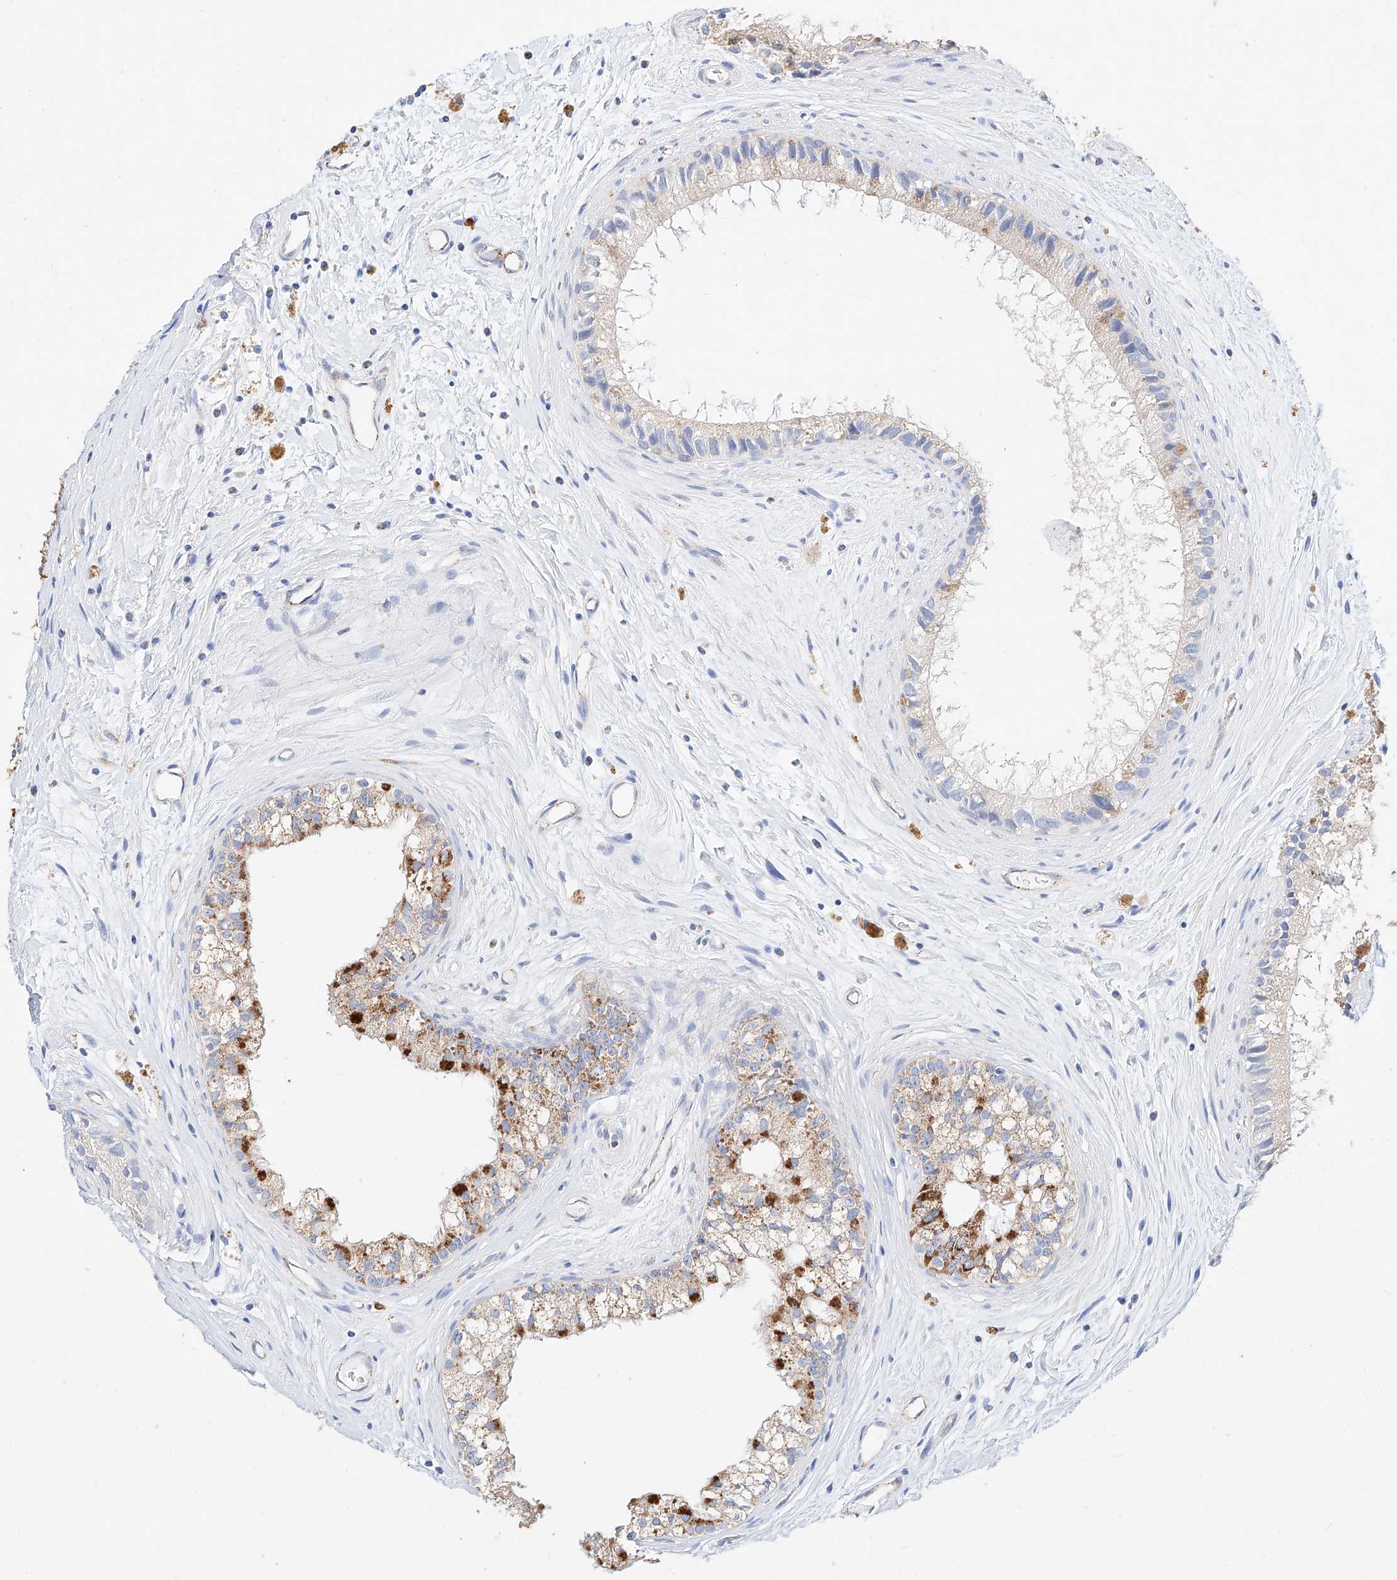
{"staining": {"intensity": "moderate", "quantity": "25%-75%", "location": "cytoplasmic/membranous"}, "tissue": "epididymis", "cell_type": "Glandular cells", "image_type": "normal", "snomed": [{"axis": "morphology", "description": "Normal tissue, NOS"}, {"axis": "topography", "description": "Epididymis"}], "caption": "This micrograph displays immunohistochemistry (IHC) staining of unremarkable epididymis, with medium moderate cytoplasmic/membranous positivity in about 25%-75% of glandular cells.", "gene": "C6orf62", "patient": {"sex": "male", "age": 80}}